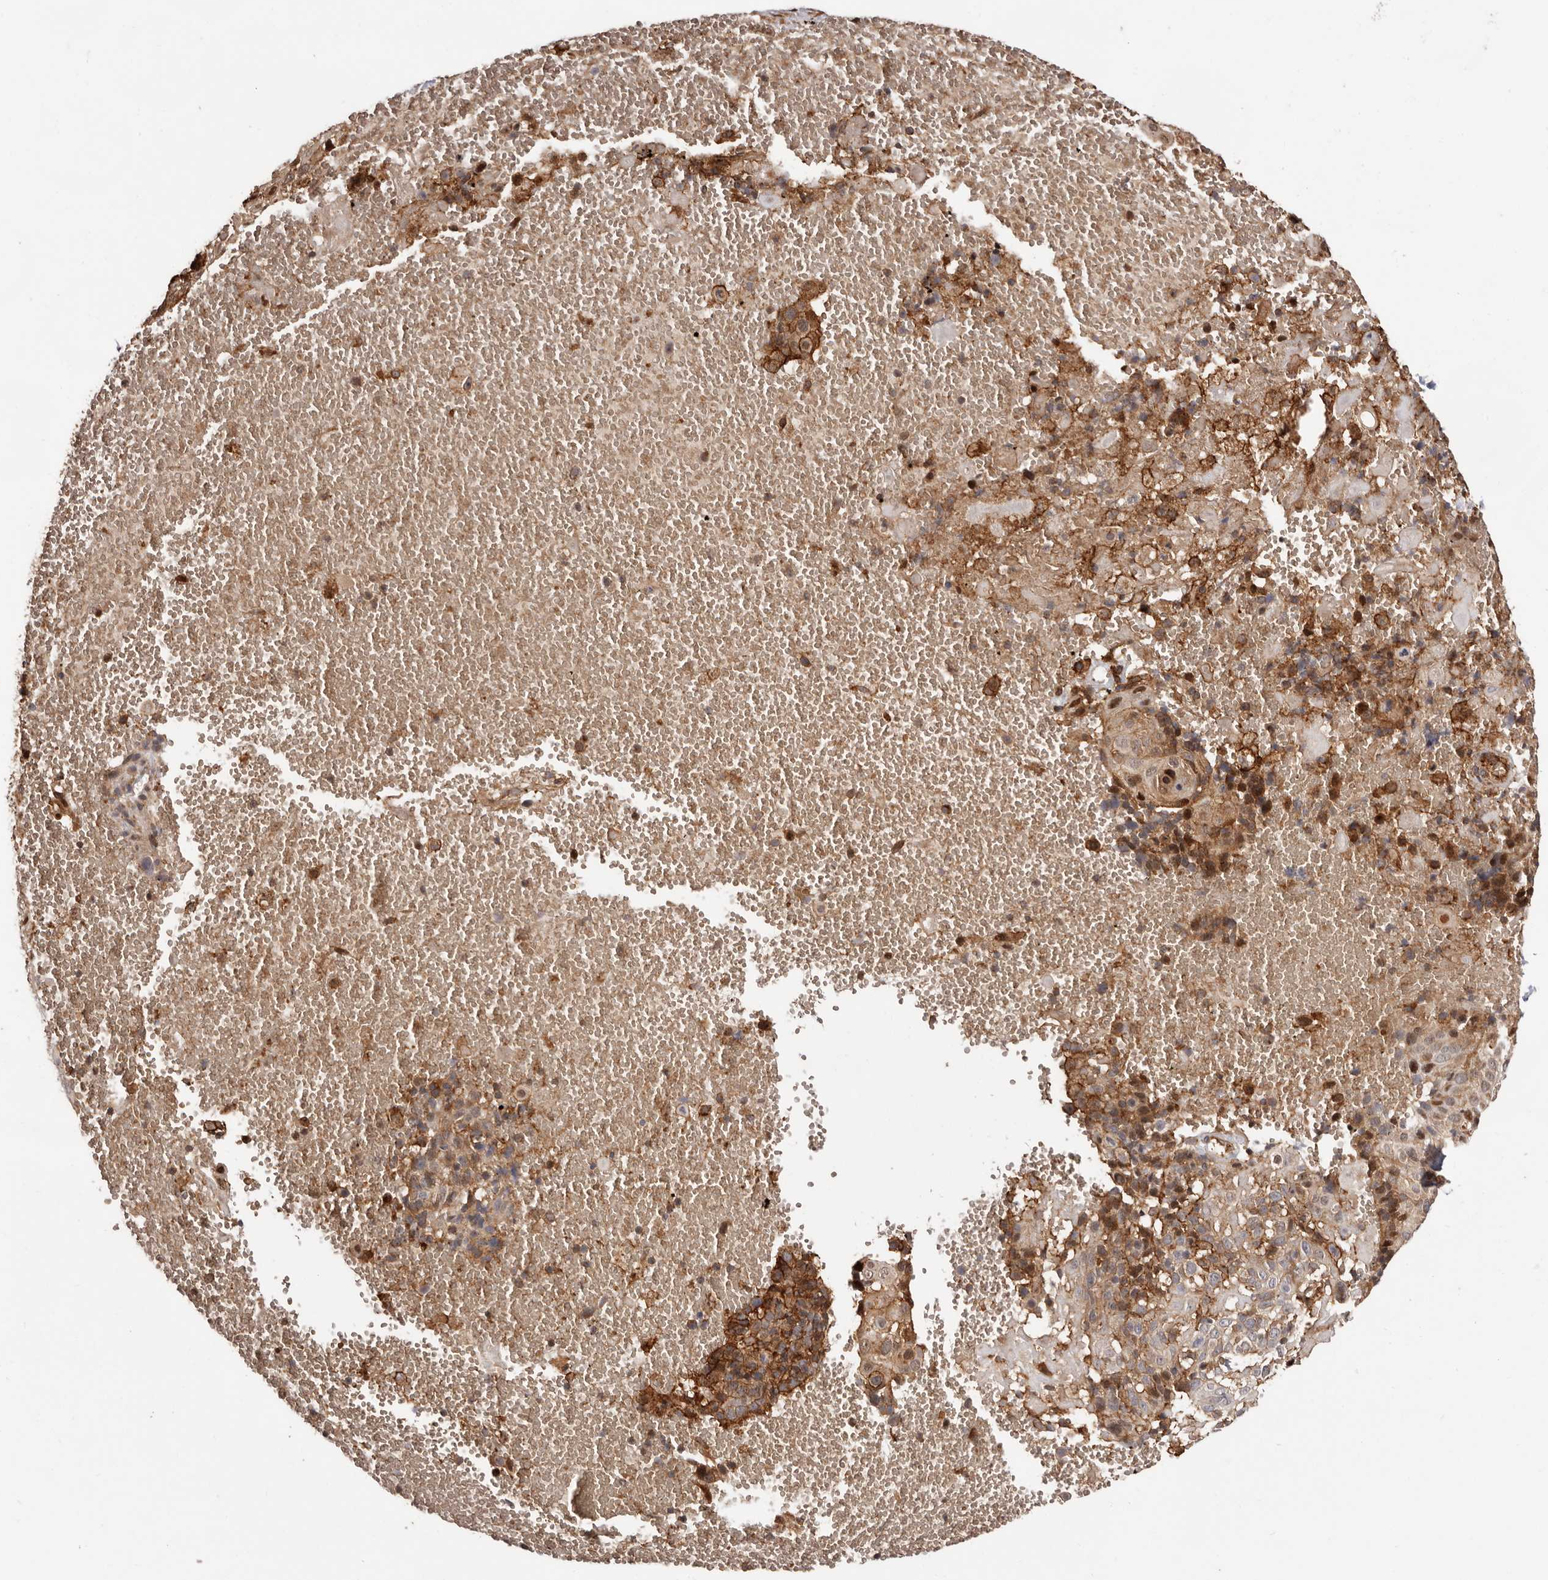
{"staining": {"intensity": "strong", "quantity": ">75%", "location": "cytoplasmic/membranous,nuclear"}, "tissue": "cervical cancer", "cell_type": "Tumor cells", "image_type": "cancer", "snomed": [{"axis": "morphology", "description": "Squamous cell carcinoma, NOS"}, {"axis": "topography", "description": "Cervix"}], "caption": "Immunohistochemistry (IHC) (DAB (3,3'-diaminobenzidine)) staining of cervical squamous cell carcinoma shows strong cytoplasmic/membranous and nuclear protein positivity in about >75% of tumor cells. The staining is performed using DAB (3,3'-diaminobenzidine) brown chromogen to label protein expression. The nuclei are counter-stained blue using hematoxylin.", "gene": "GPR27", "patient": {"sex": "female", "age": 74}}